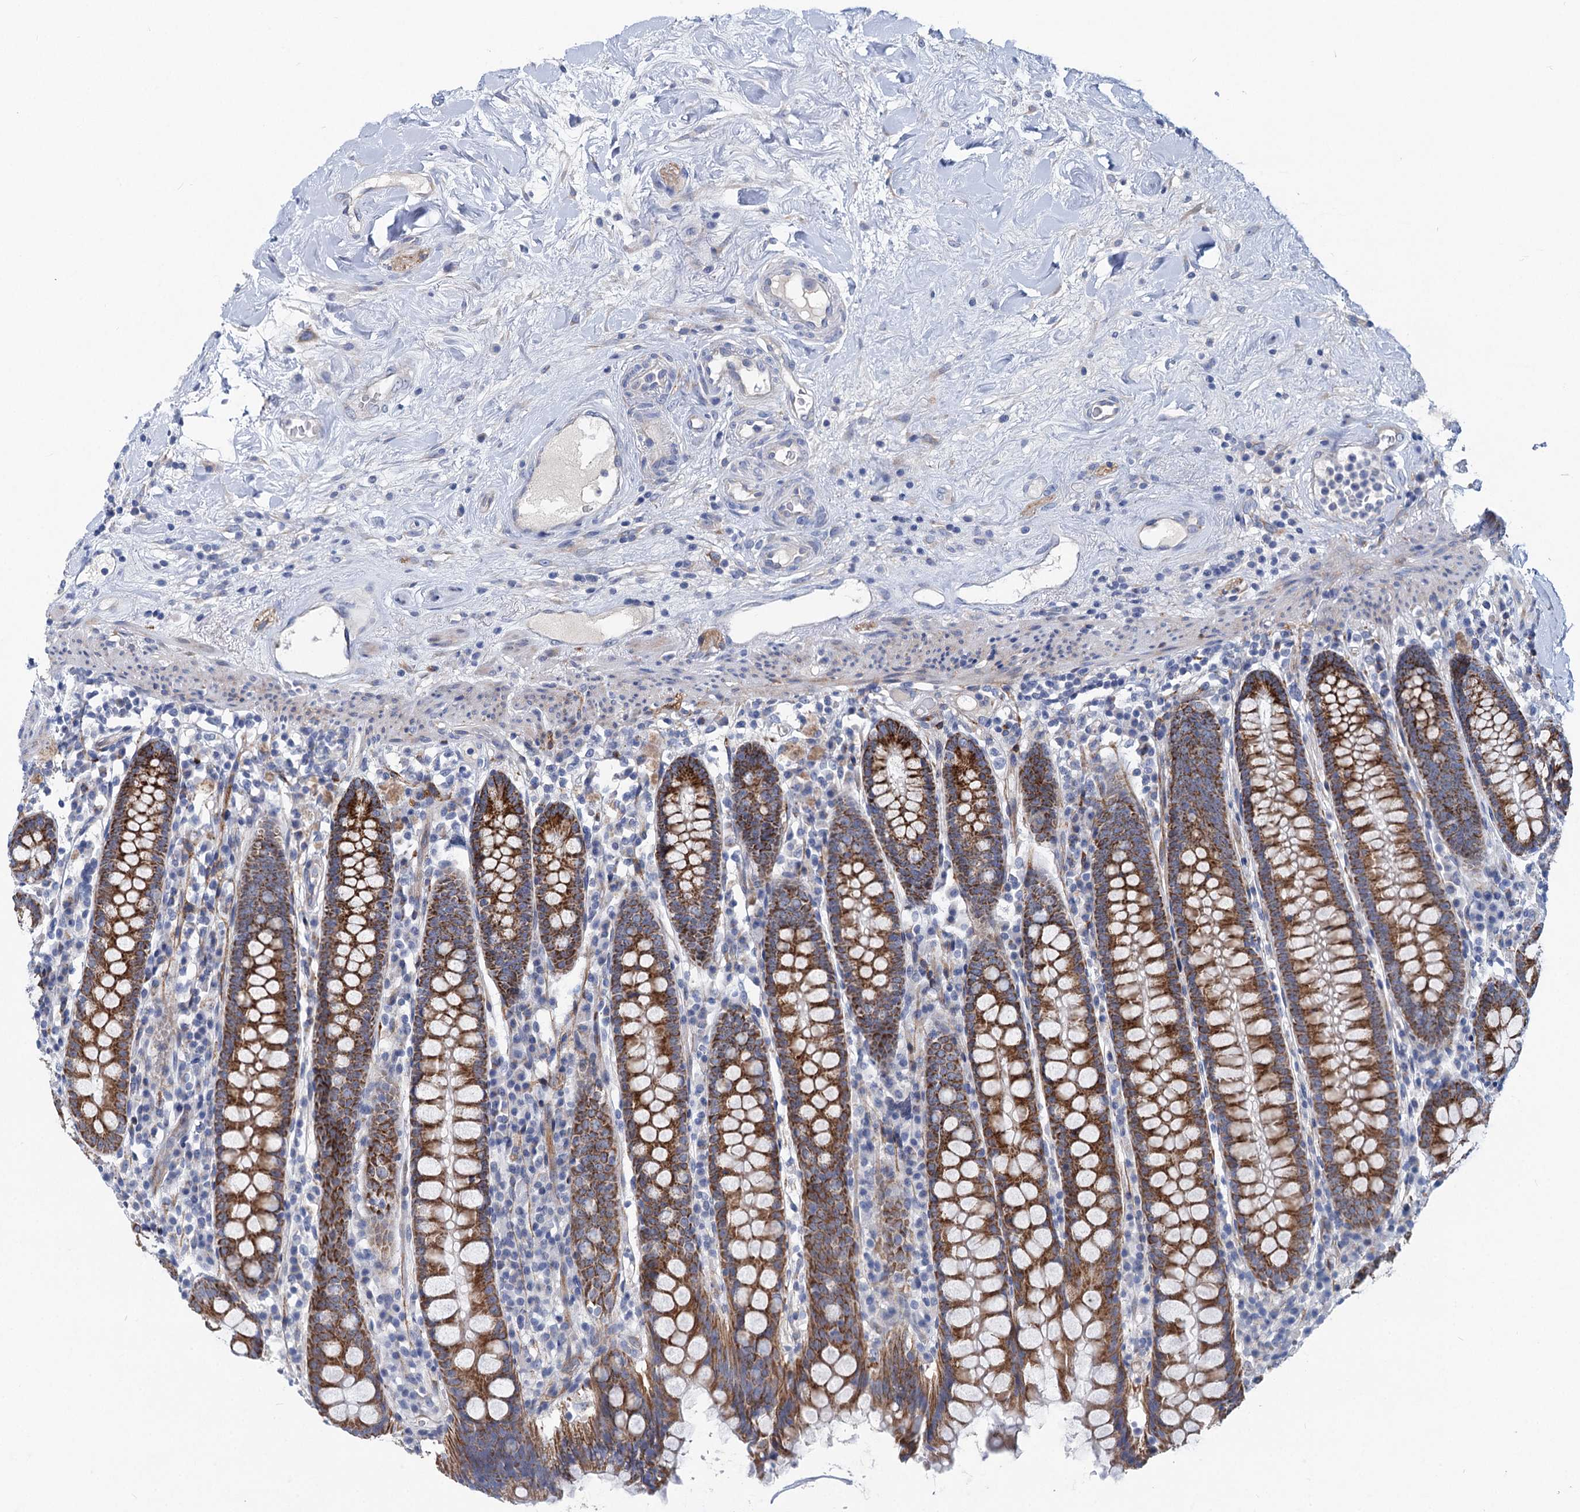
{"staining": {"intensity": "negative", "quantity": "none", "location": "none"}, "tissue": "colon", "cell_type": "Endothelial cells", "image_type": "normal", "snomed": [{"axis": "morphology", "description": "Normal tissue, NOS"}, {"axis": "topography", "description": "Colon"}], "caption": "Immunohistochemistry (IHC) of normal colon exhibits no staining in endothelial cells.", "gene": "CHDH", "patient": {"sex": "female", "age": 79}}